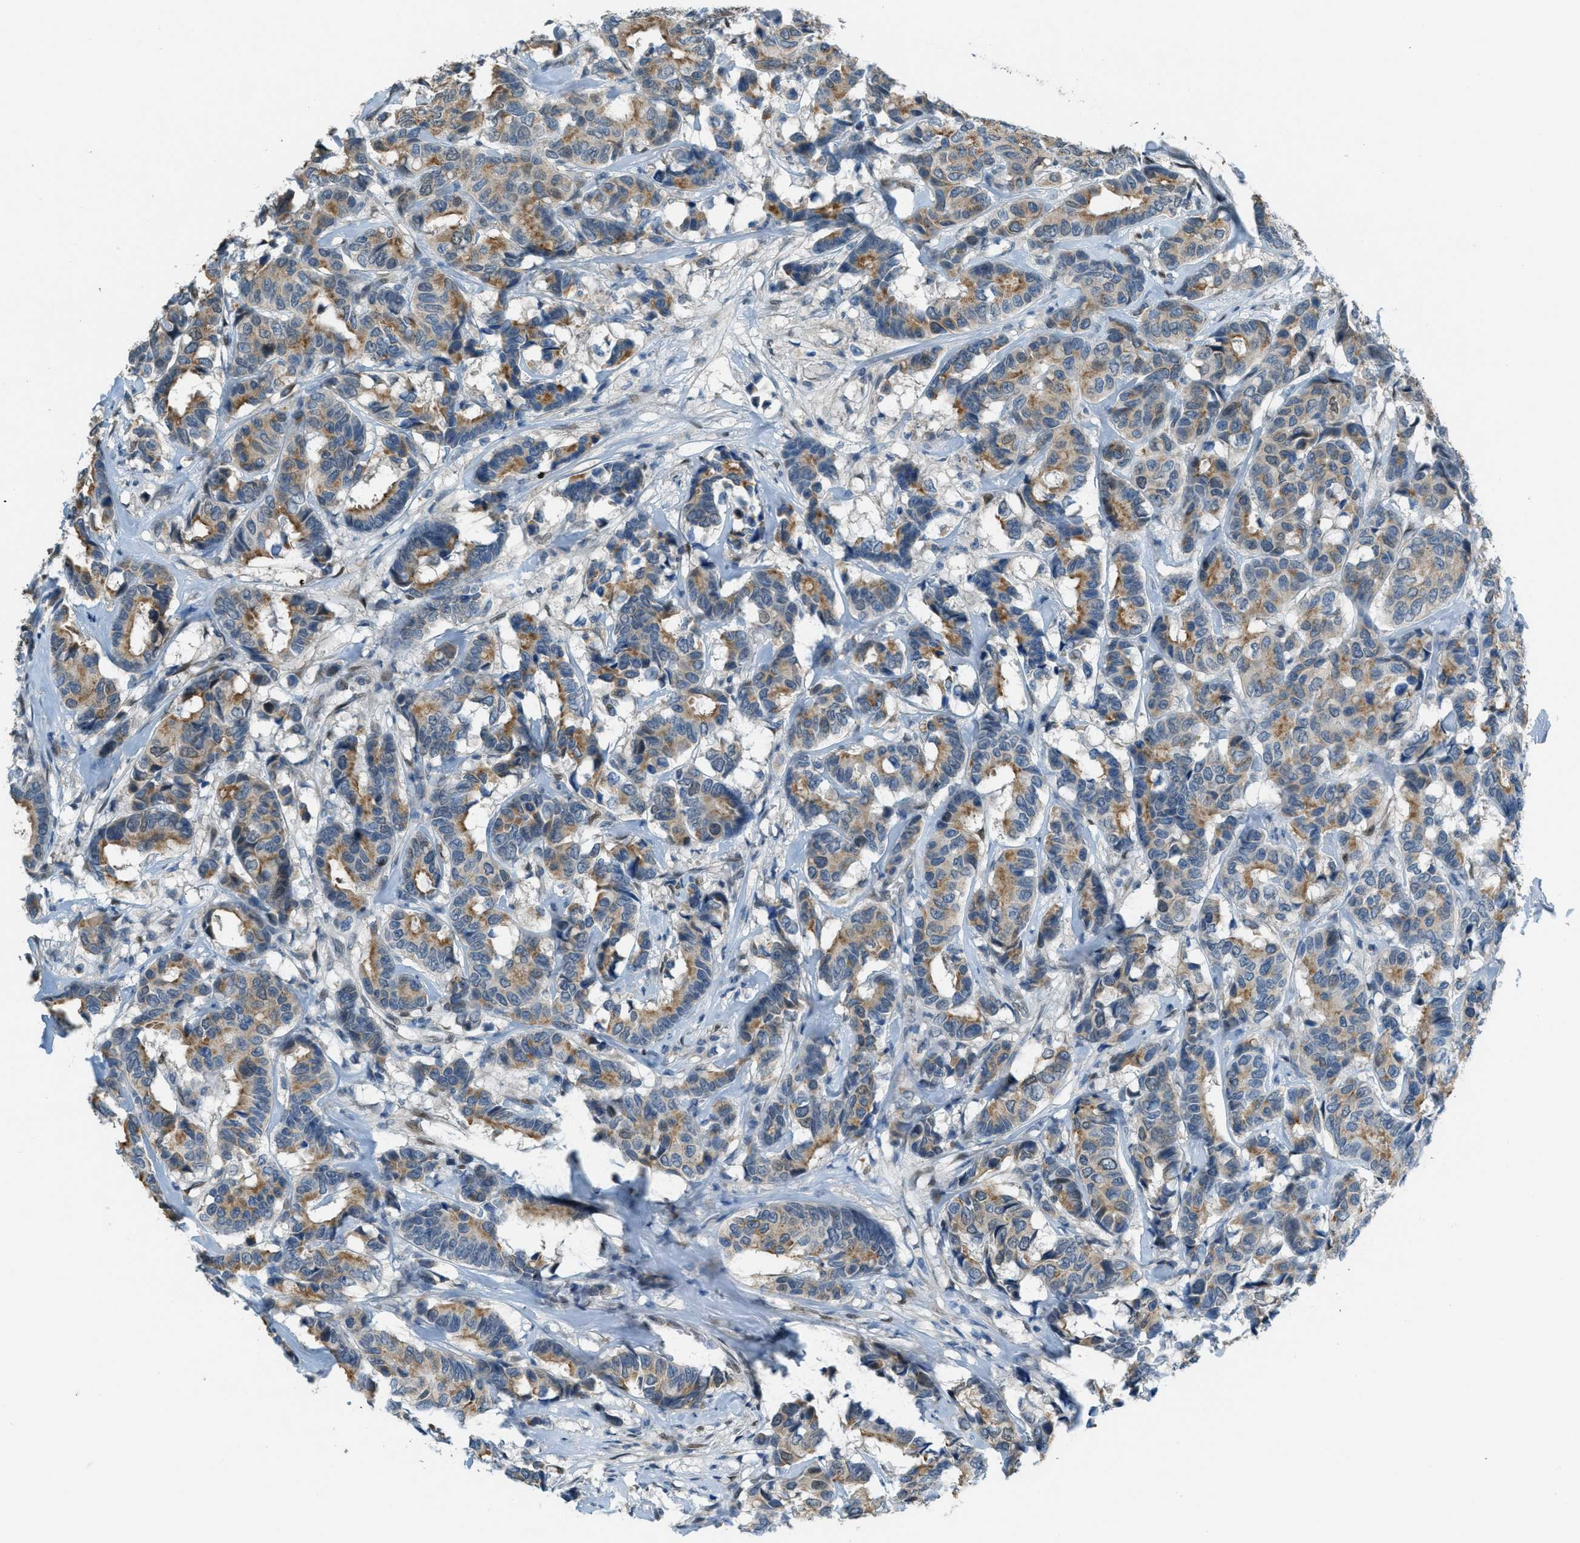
{"staining": {"intensity": "moderate", "quantity": ">75%", "location": "cytoplasmic/membranous"}, "tissue": "breast cancer", "cell_type": "Tumor cells", "image_type": "cancer", "snomed": [{"axis": "morphology", "description": "Duct carcinoma"}, {"axis": "topography", "description": "Breast"}], "caption": "This photomicrograph demonstrates immunohistochemistry (IHC) staining of breast cancer, with medium moderate cytoplasmic/membranous expression in approximately >75% of tumor cells.", "gene": "TCF3", "patient": {"sex": "female", "age": 87}}